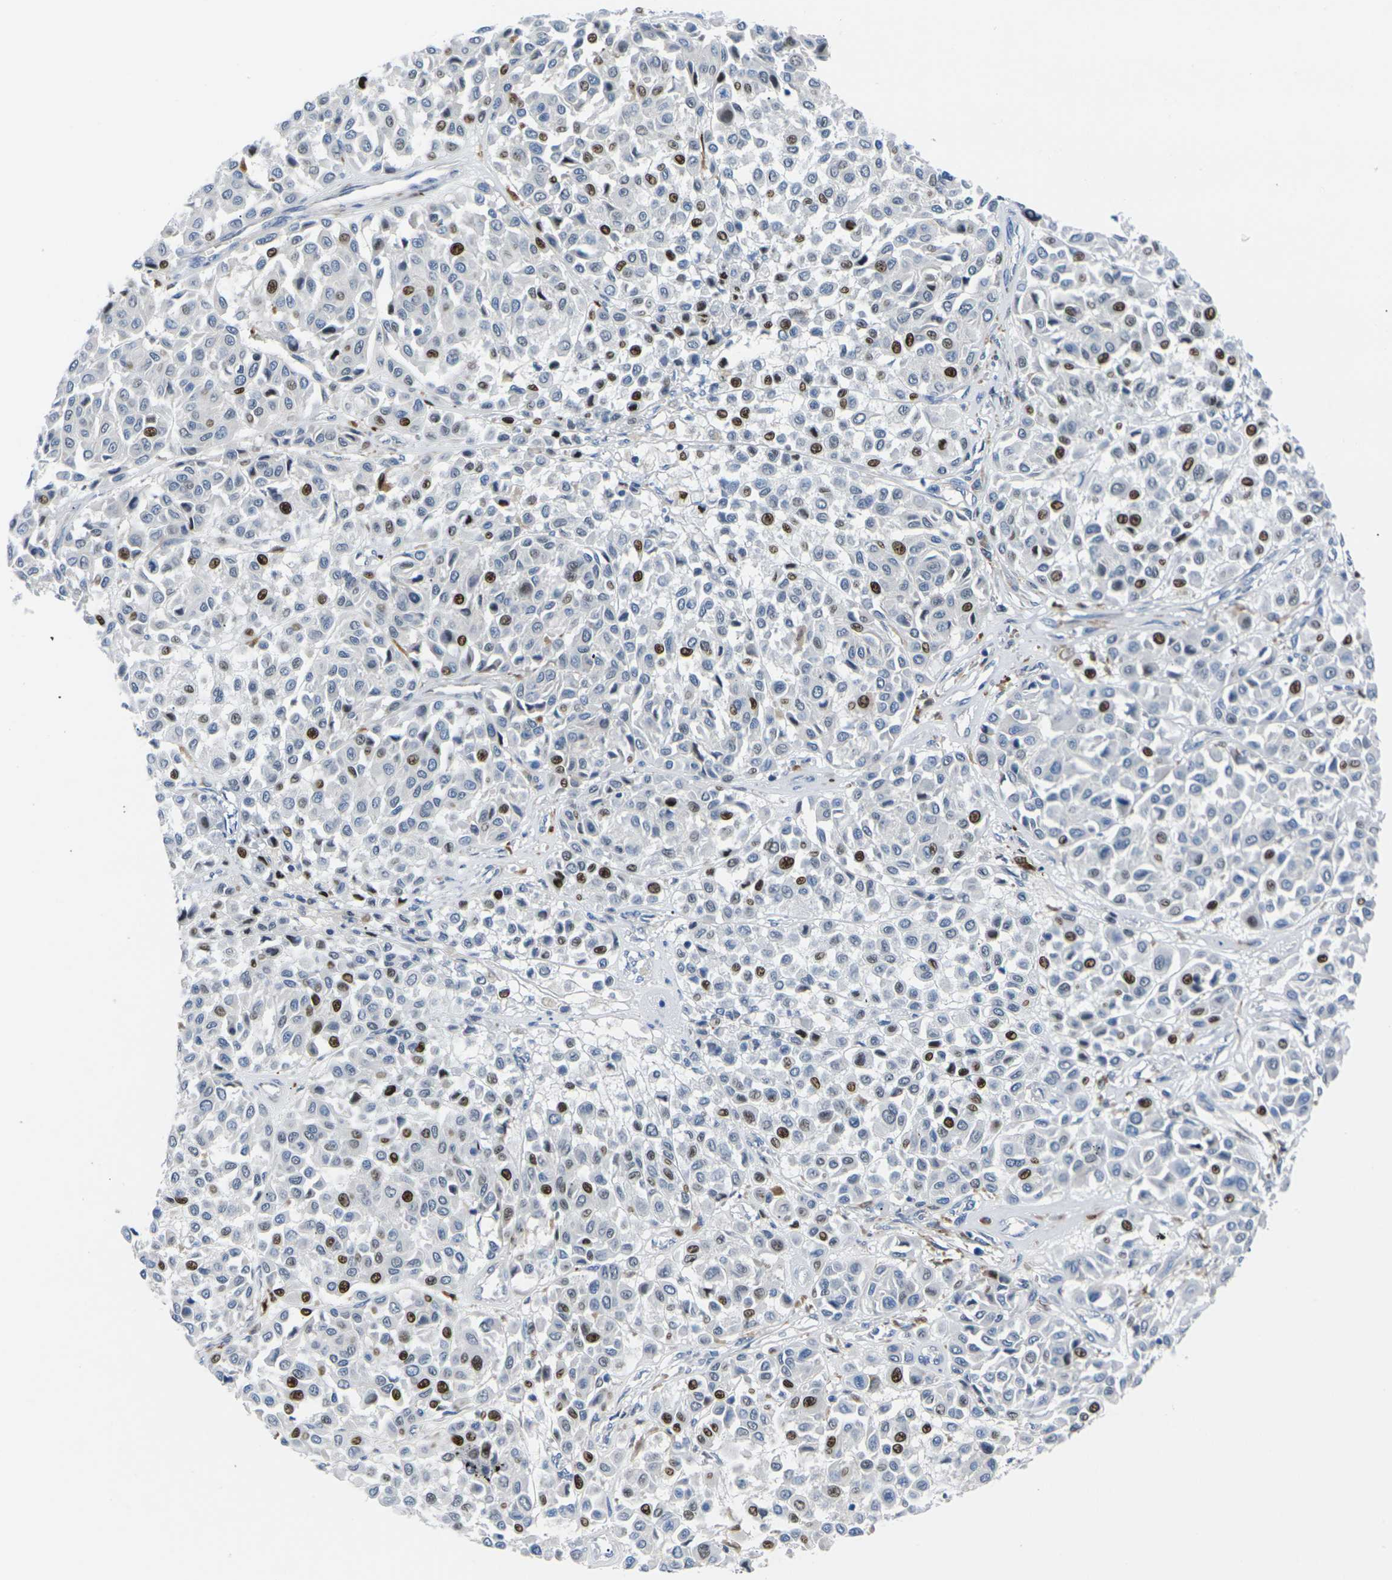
{"staining": {"intensity": "strong", "quantity": "25%-75%", "location": "nuclear"}, "tissue": "melanoma", "cell_type": "Tumor cells", "image_type": "cancer", "snomed": [{"axis": "morphology", "description": "Malignant melanoma, Metastatic site"}, {"axis": "topography", "description": "Soft tissue"}], "caption": "This photomicrograph exhibits melanoma stained with IHC to label a protein in brown. The nuclear of tumor cells show strong positivity for the protein. Nuclei are counter-stained blue.", "gene": "RPS6KA3", "patient": {"sex": "male", "age": 41}}